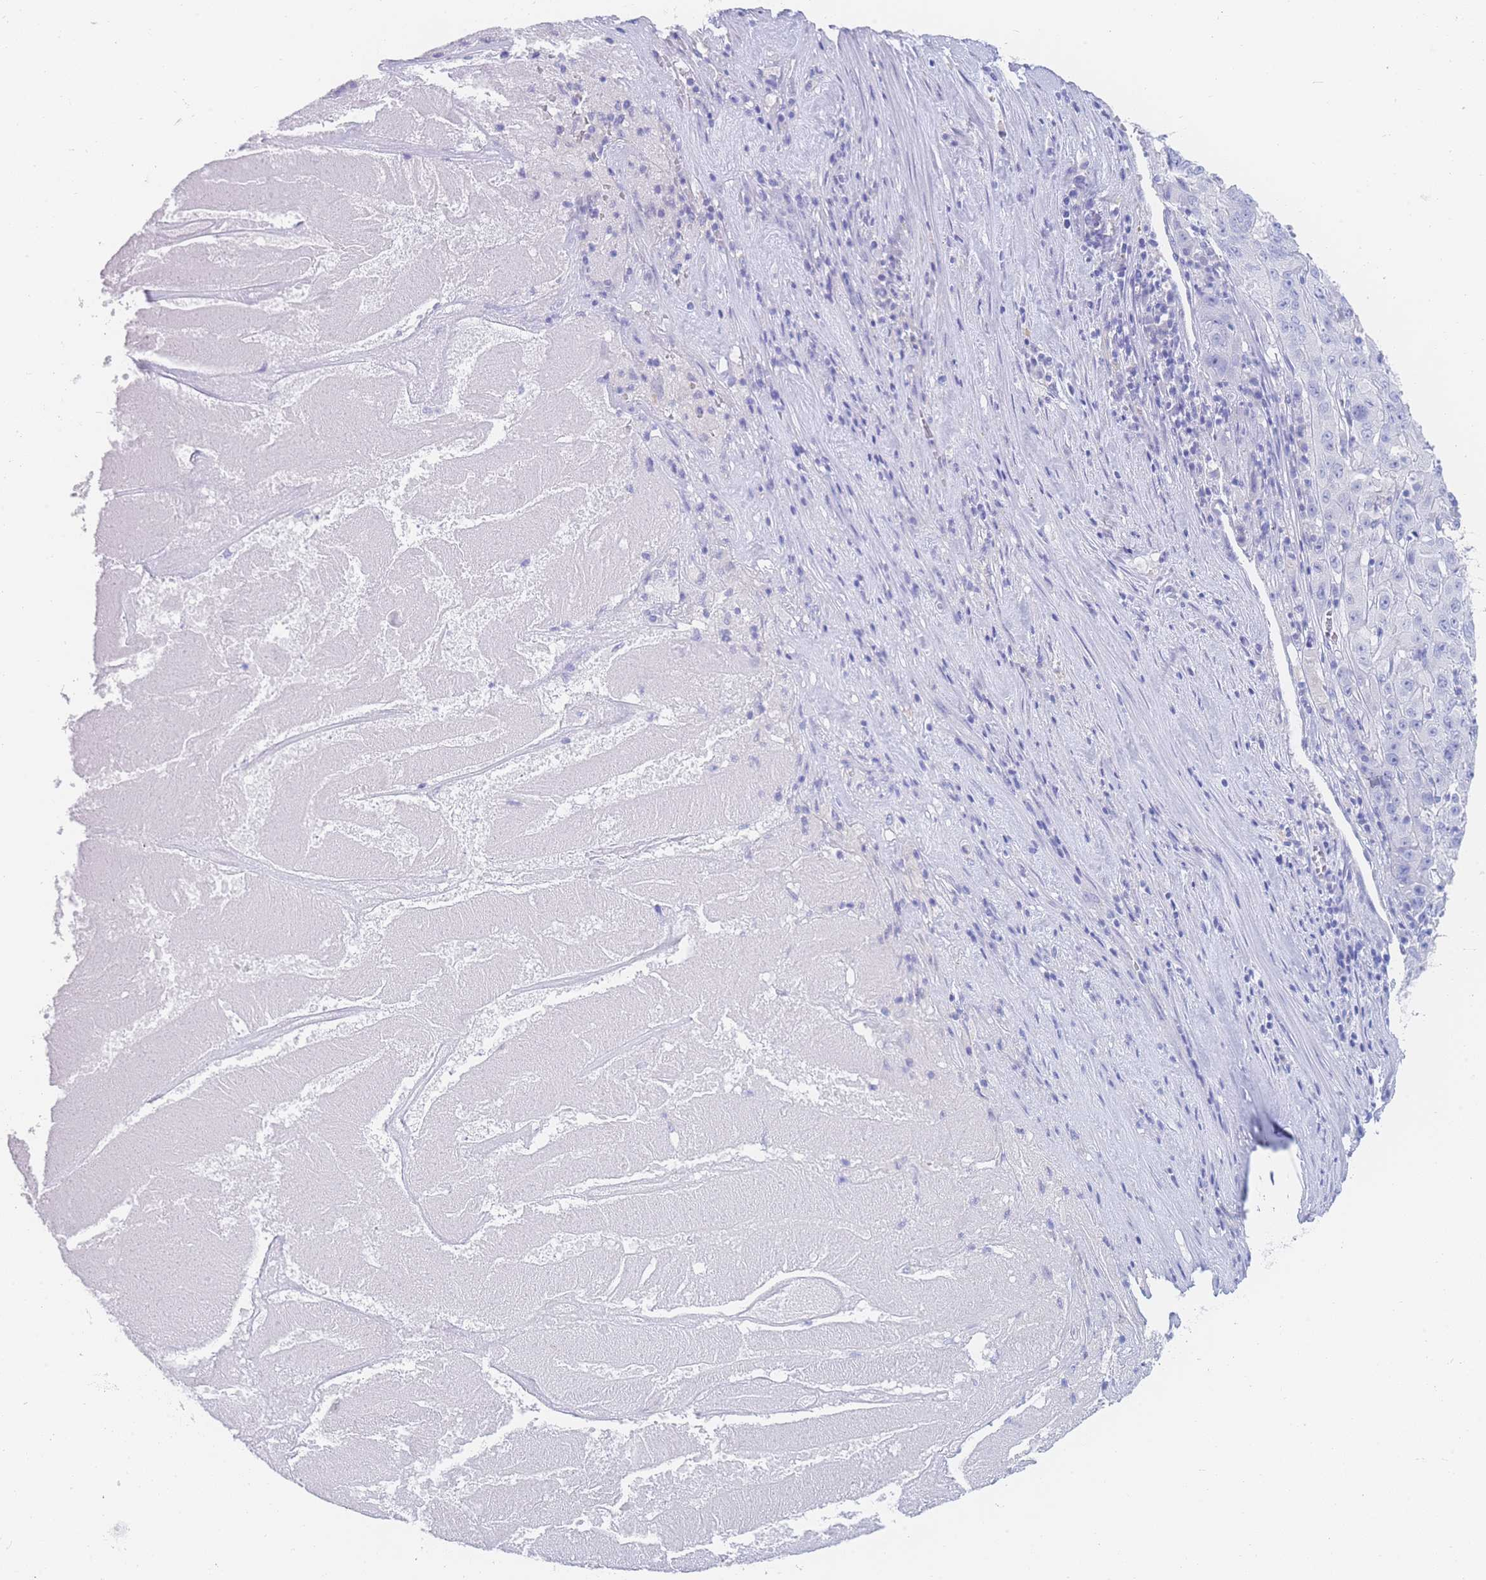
{"staining": {"intensity": "negative", "quantity": "none", "location": "none"}, "tissue": "pancreatic cancer", "cell_type": "Tumor cells", "image_type": "cancer", "snomed": [{"axis": "morphology", "description": "Adenocarcinoma, NOS"}, {"axis": "topography", "description": "Pancreas"}], "caption": "Histopathology image shows no protein positivity in tumor cells of pancreatic adenocarcinoma tissue. The staining is performed using DAB (3,3'-diaminobenzidine) brown chromogen with nuclei counter-stained in using hematoxylin.", "gene": "LZTFL1", "patient": {"sex": "male", "age": 63}}